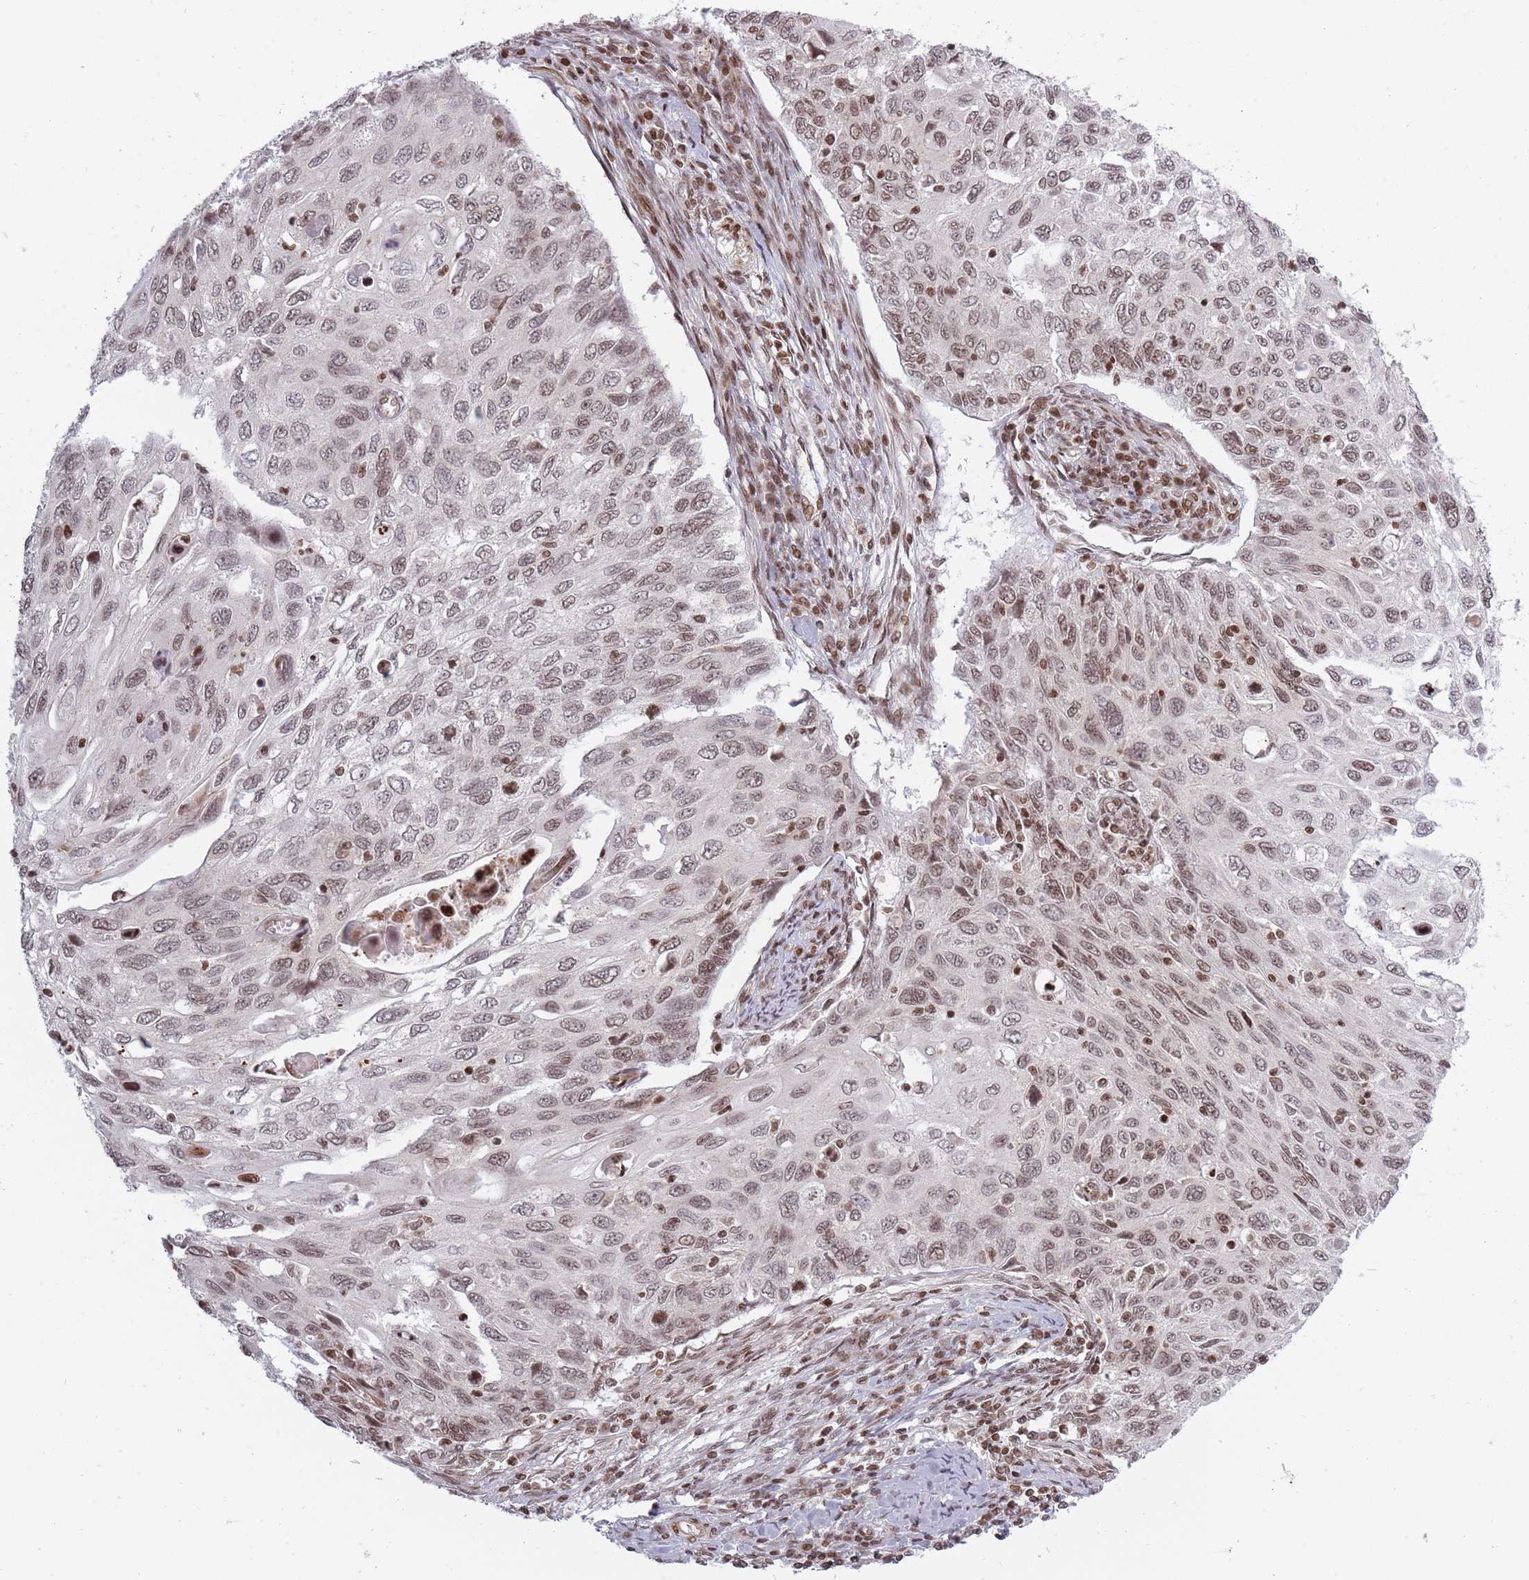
{"staining": {"intensity": "moderate", "quantity": ">75%", "location": "nuclear"}, "tissue": "cervical cancer", "cell_type": "Tumor cells", "image_type": "cancer", "snomed": [{"axis": "morphology", "description": "Squamous cell carcinoma, NOS"}, {"axis": "topography", "description": "Cervix"}], "caption": "High-power microscopy captured an immunohistochemistry (IHC) image of cervical cancer (squamous cell carcinoma), revealing moderate nuclear staining in about >75% of tumor cells.", "gene": "TMC6", "patient": {"sex": "female", "age": 70}}